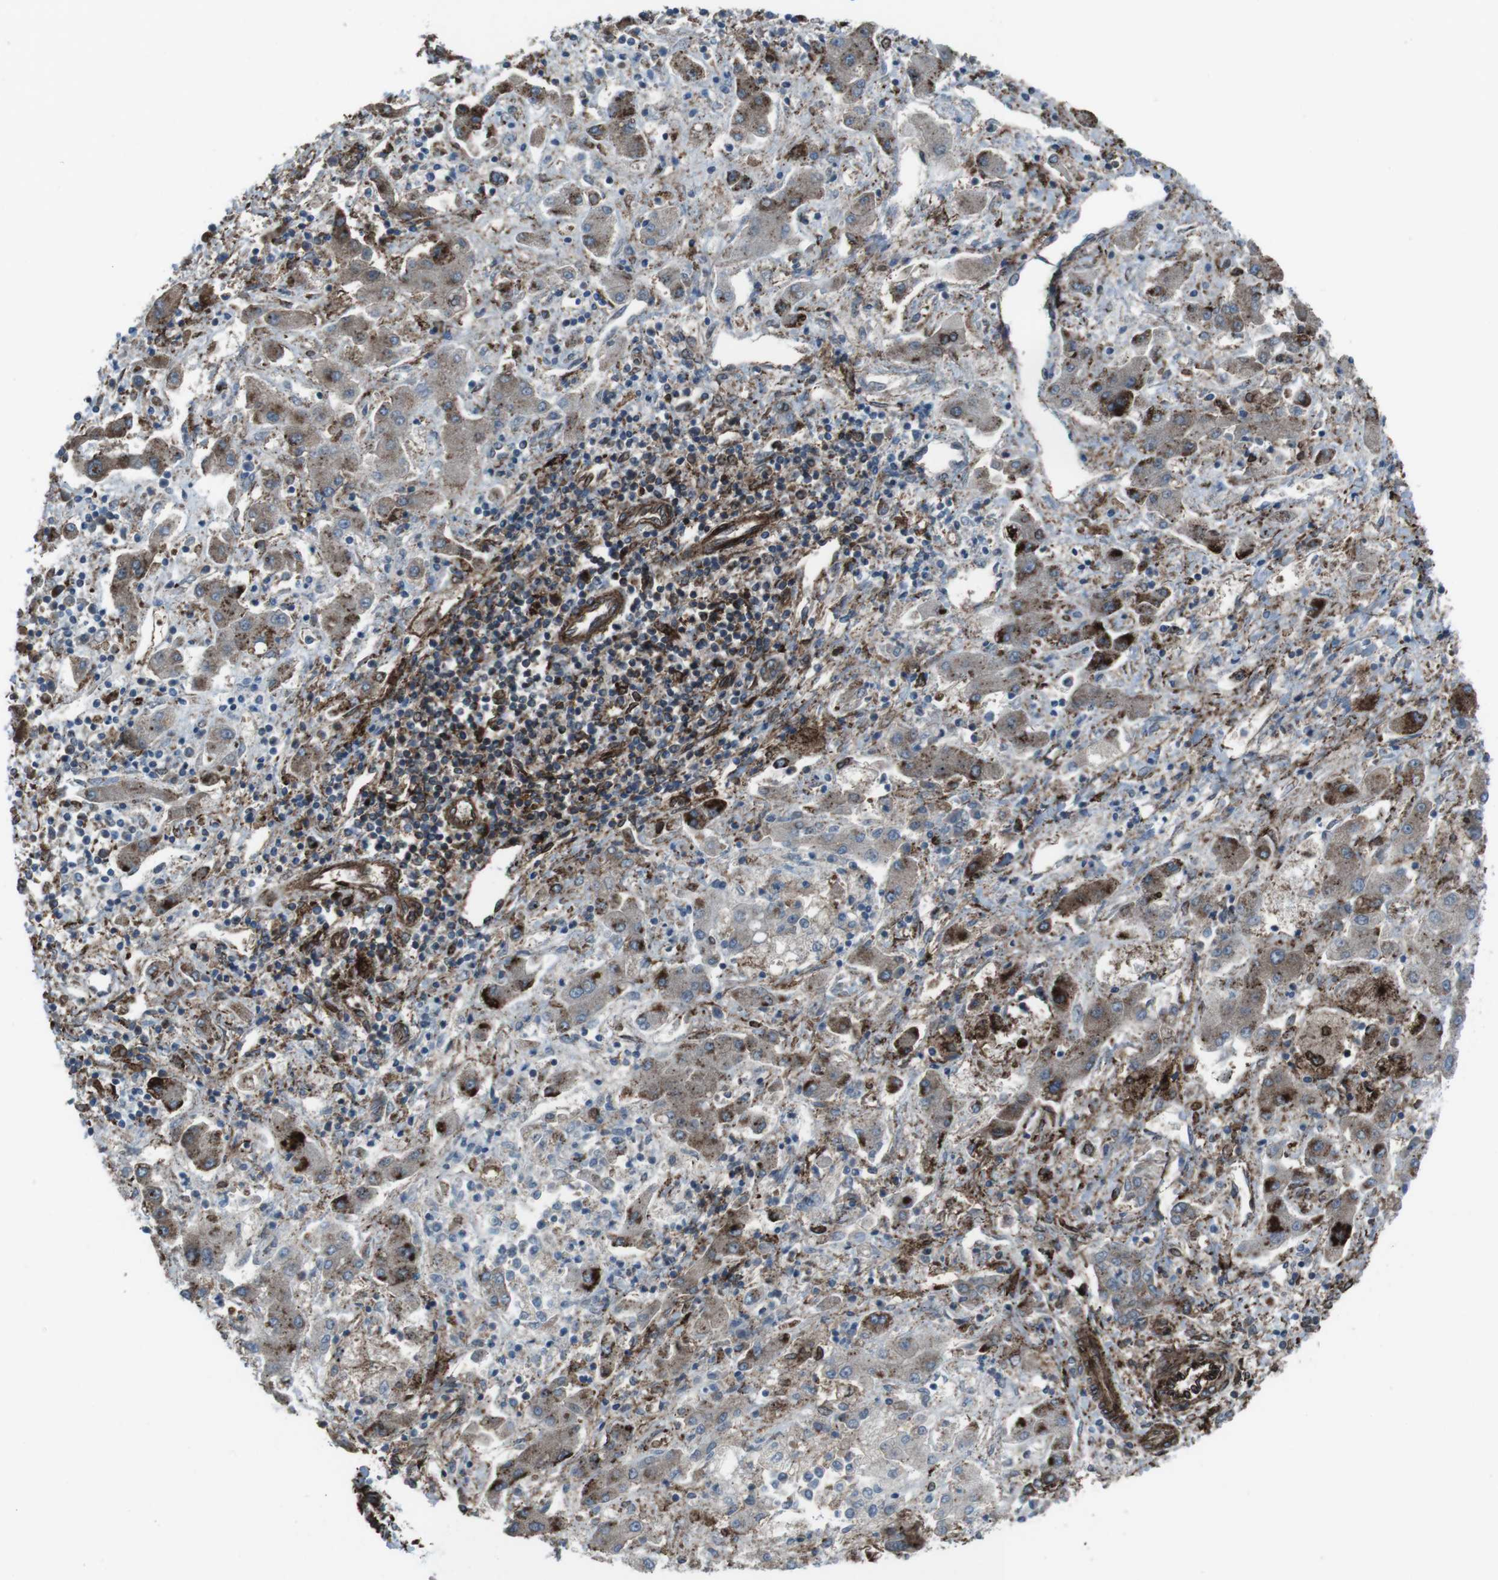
{"staining": {"intensity": "strong", "quantity": ">75%", "location": "cytoplasmic/membranous"}, "tissue": "liver cancer", "cell_type": "Tumor cells", "image_type": "cancer", "snomed": [{"axis": "morphology", "description": "Cholangiocarcinoma"}, {"axis": "topography", "description": "Liver"}], "caption": "A brown stain shows strong cytoplasmic/membranous positivity of a protein in human liver cholangiocarcinoma tumor cells.", "gene": "GDF10", "patient": {"sex": "male", "age": 50}}